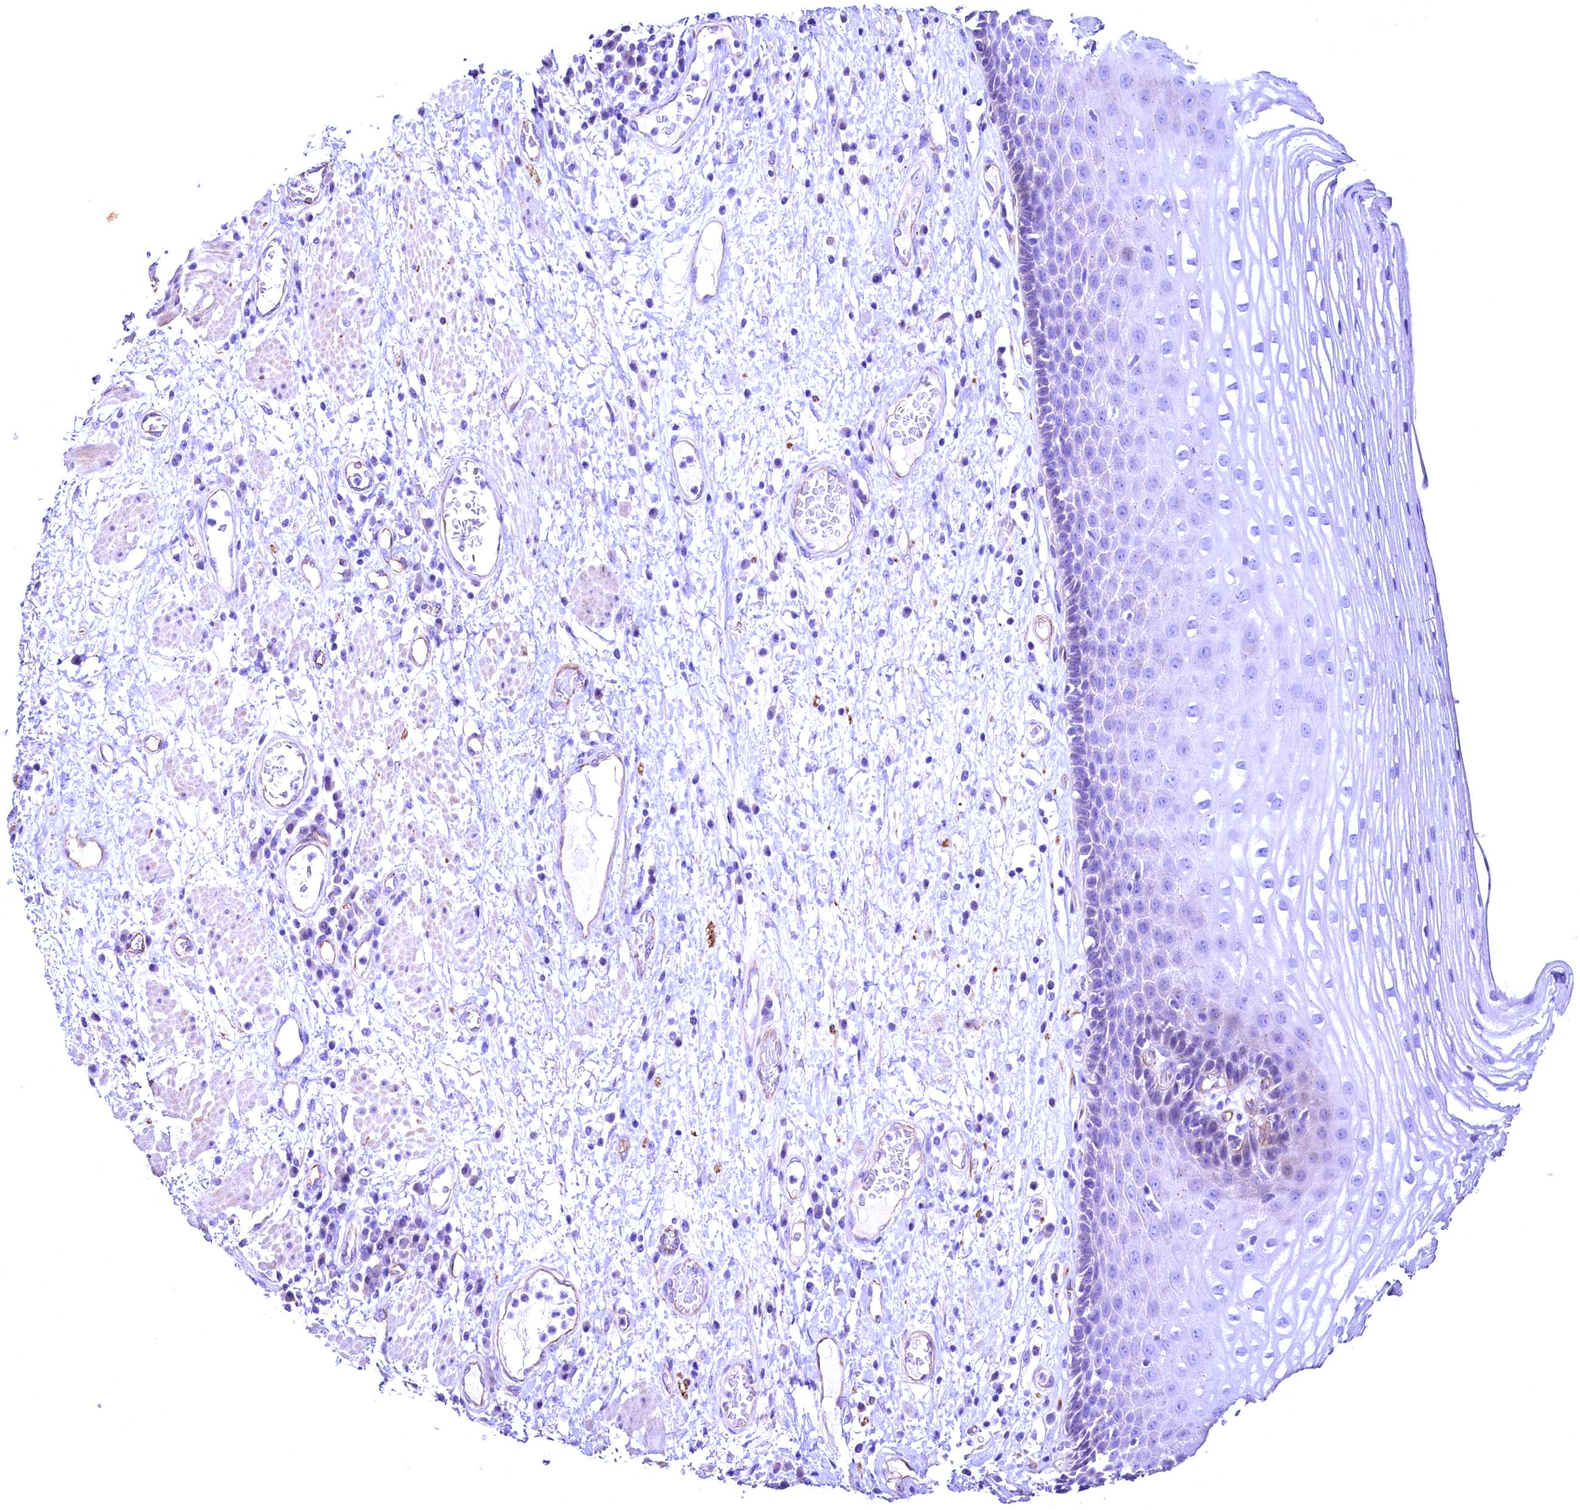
{"staining": {"intensity": "negative", "quantity": "none", "location": "none"}, "tissue": "esophagus", "cell_type": "Squamous epithelial cells", "image_type": "normal", "snomed": [{"axis": "morphology", "description": "Normal tissue, NOS"}, {"axis": "morphology", "description": "Adenocarcinoma, NOS"}, {"axis": "topography", "description": "Esophagus"}], "caption": "High magnification brightfield microscopy of unremarkable esophagus stained with DAB (brown) and counterstained with hematoxylin (blue): squamous epithelial cells show no significant positivity. Nuclei are stained in blue.", "gene": "SLF1", "patient": {"sex": "male", "age": 62}}